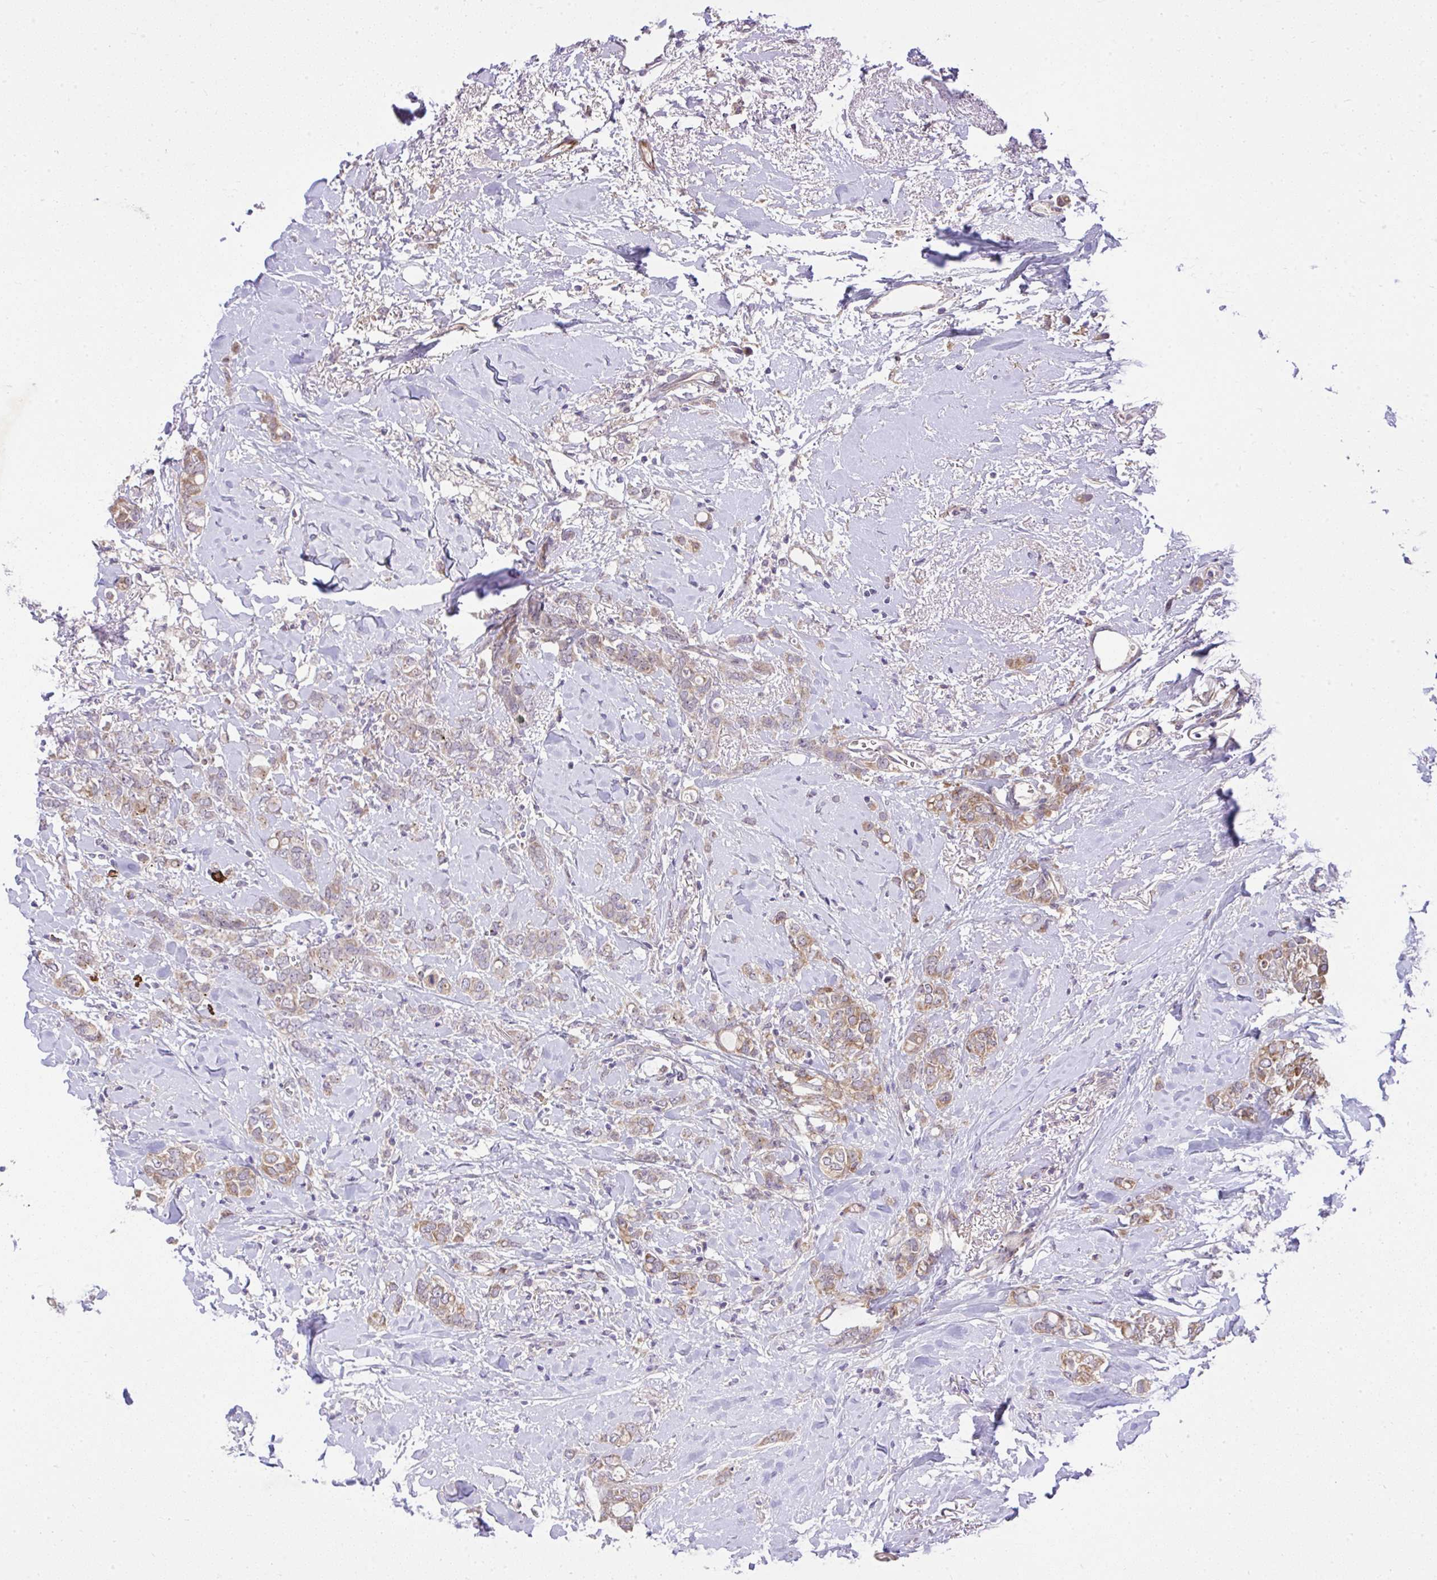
{"staining": {"intensity": "weak", "quantity": "25%-75%", "location": "cytoplasmic/membranous"}, "tissue": "breast cancer", "cell_type": "Tumor cells", "image_type": "cancer", "snomed": [{"axis": "morphology", "description": "Lobular carcinoma"}, {"axis": "topography", "description": "Breast"}], "caption": "Tumor cells display weak cytoplasmic/membranous positivity in about 25%-75% of cells in breast cancer.", "gene": "CHIA", "patient": {"sex": "female", "age": 91}}